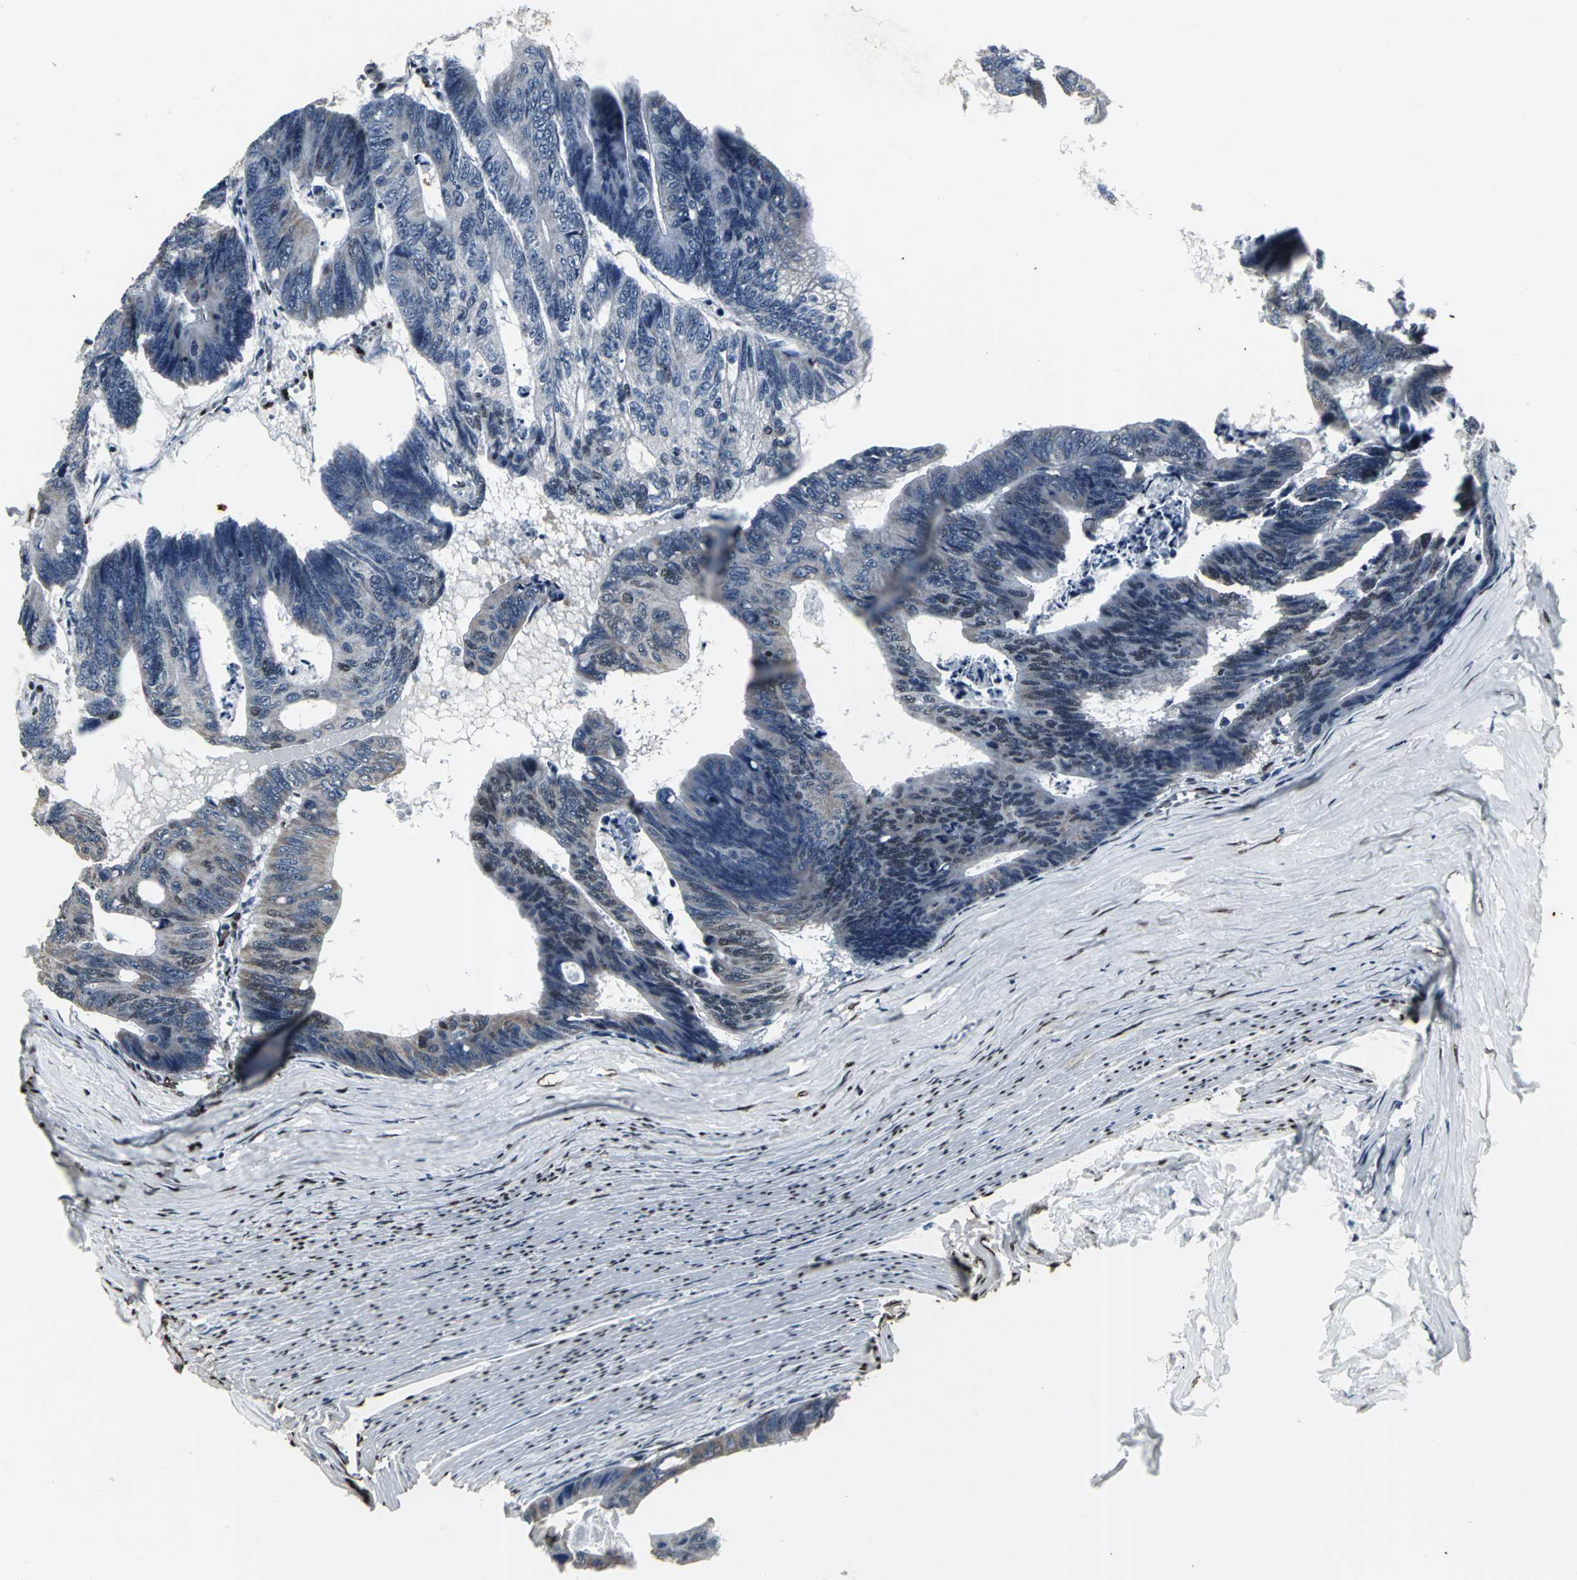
{"staining": {"intensity": "weak", "quantity": "<25%", "location": "cytoplasmic/membranous"}, "tissue": "colorectal cancer", "cell_type": "Tumor cells", "image_type": "cancer", "snomed": [{"axis": "morphology", "description": "Adenocarcinoma, NOS"}, {"axis": "topography", "description": "Colon"}], "caption": "High magnification brightfield microscopy of colorectal cancer stained with DAB (3,3'-diaminobenzidine) (brown) and counterstained with hematoxylin (blue): tumor cells show no significant expression.", "gene": "SRF", "patient": {"sex": "female", "age": 55}}